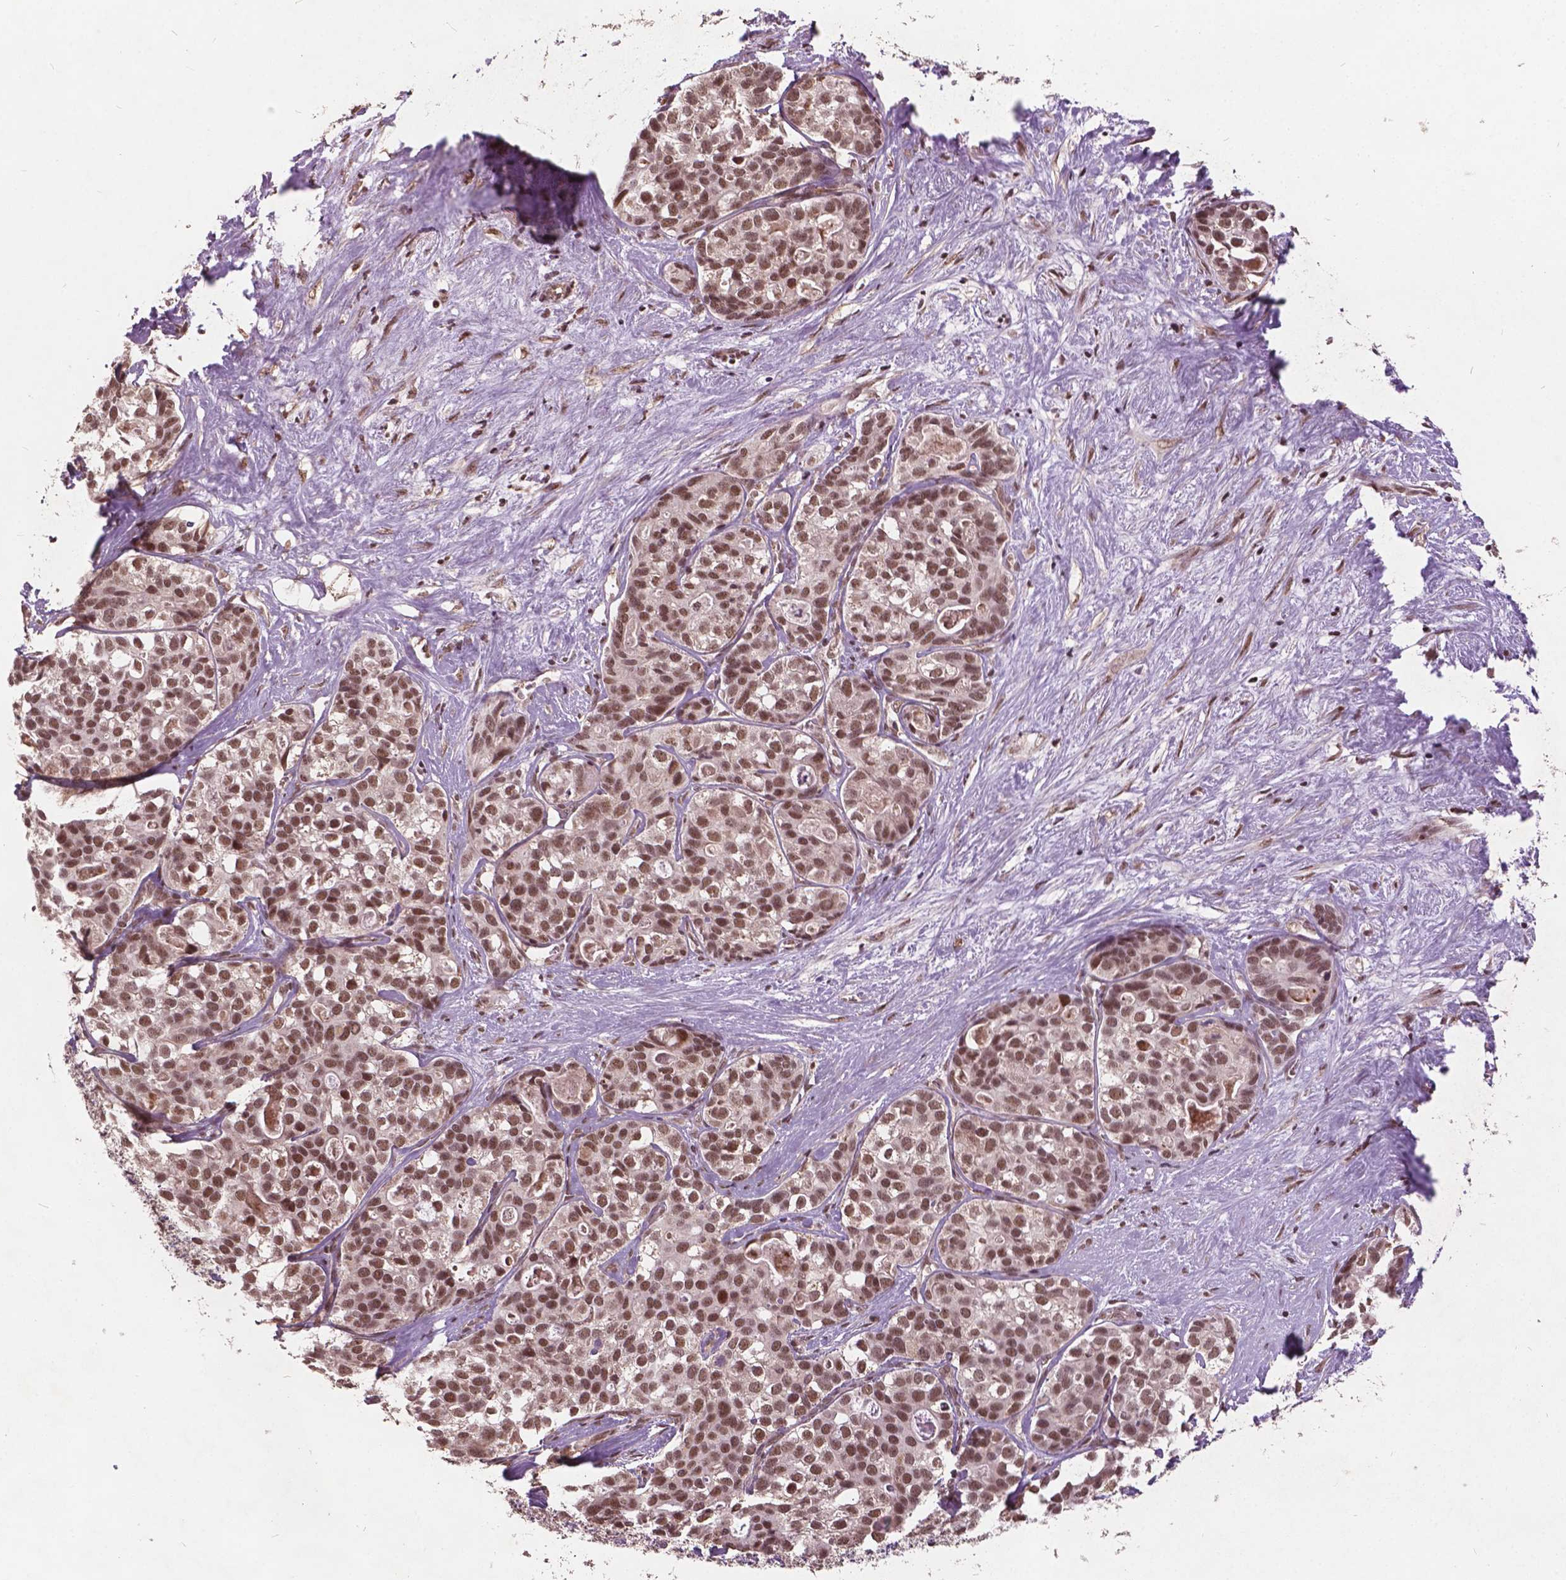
{"staining": {"intensity": "moderate", "quantity": ">75%", "location": "nuclear"}, "tissue": "liver cancer", "cell_type": "Tumor cells", "image_type": "cancer", "snomed": [{"axis": "morphology", "description": "Cholangiocarcinoma"}, {"axis": "topography", "description": "Liver"}], "caption": "Immunohistochemical staining of liver cholangiocarcinoma exhibits moderate nuclear protein positivity in approximately >75% of tumor cells. (DAB IHC with brightfield microscopy, high magnification).", "gene": "GPS2", "patient": {"sex": "male", "age": 56}}